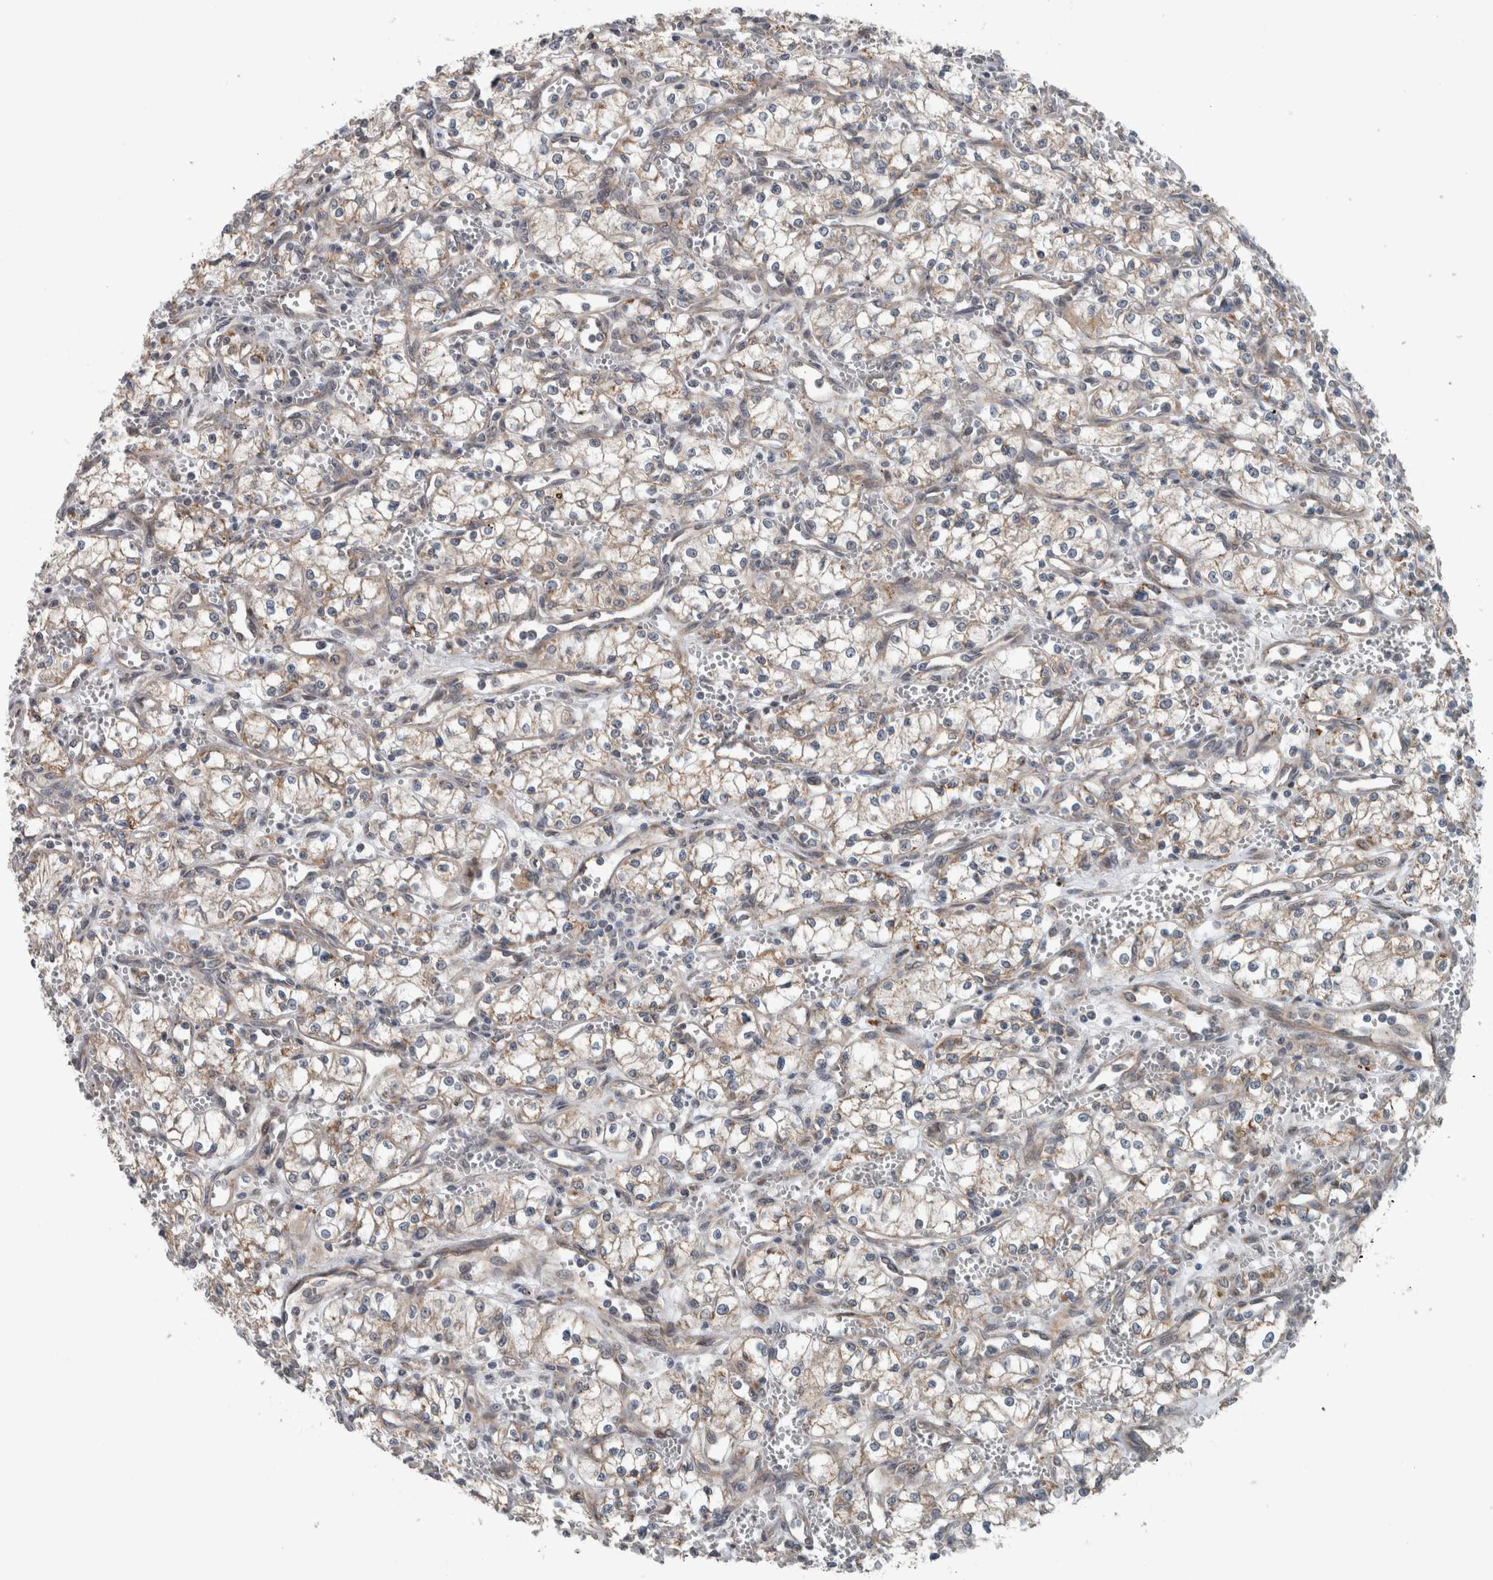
{"staining": {"intensity": "weak", "quantity": "25%-75%", "location": "cytoplasmic/membranous"}, "tissue": "renal cancer", "cell_type": "Tumor cells", "image_type": "cancer", "snomed": [{"axis": "morphology", "description": "Adenocarcinoma, NOS"}, {"axis": "topography", "description": "Kidney"}], "caption": "Adenocarcinoma (renal) stained with a protein marker displays weak staining in tumor cells.", "gene": "GBA2", "patient": {"sex": "male", "age": 59}}